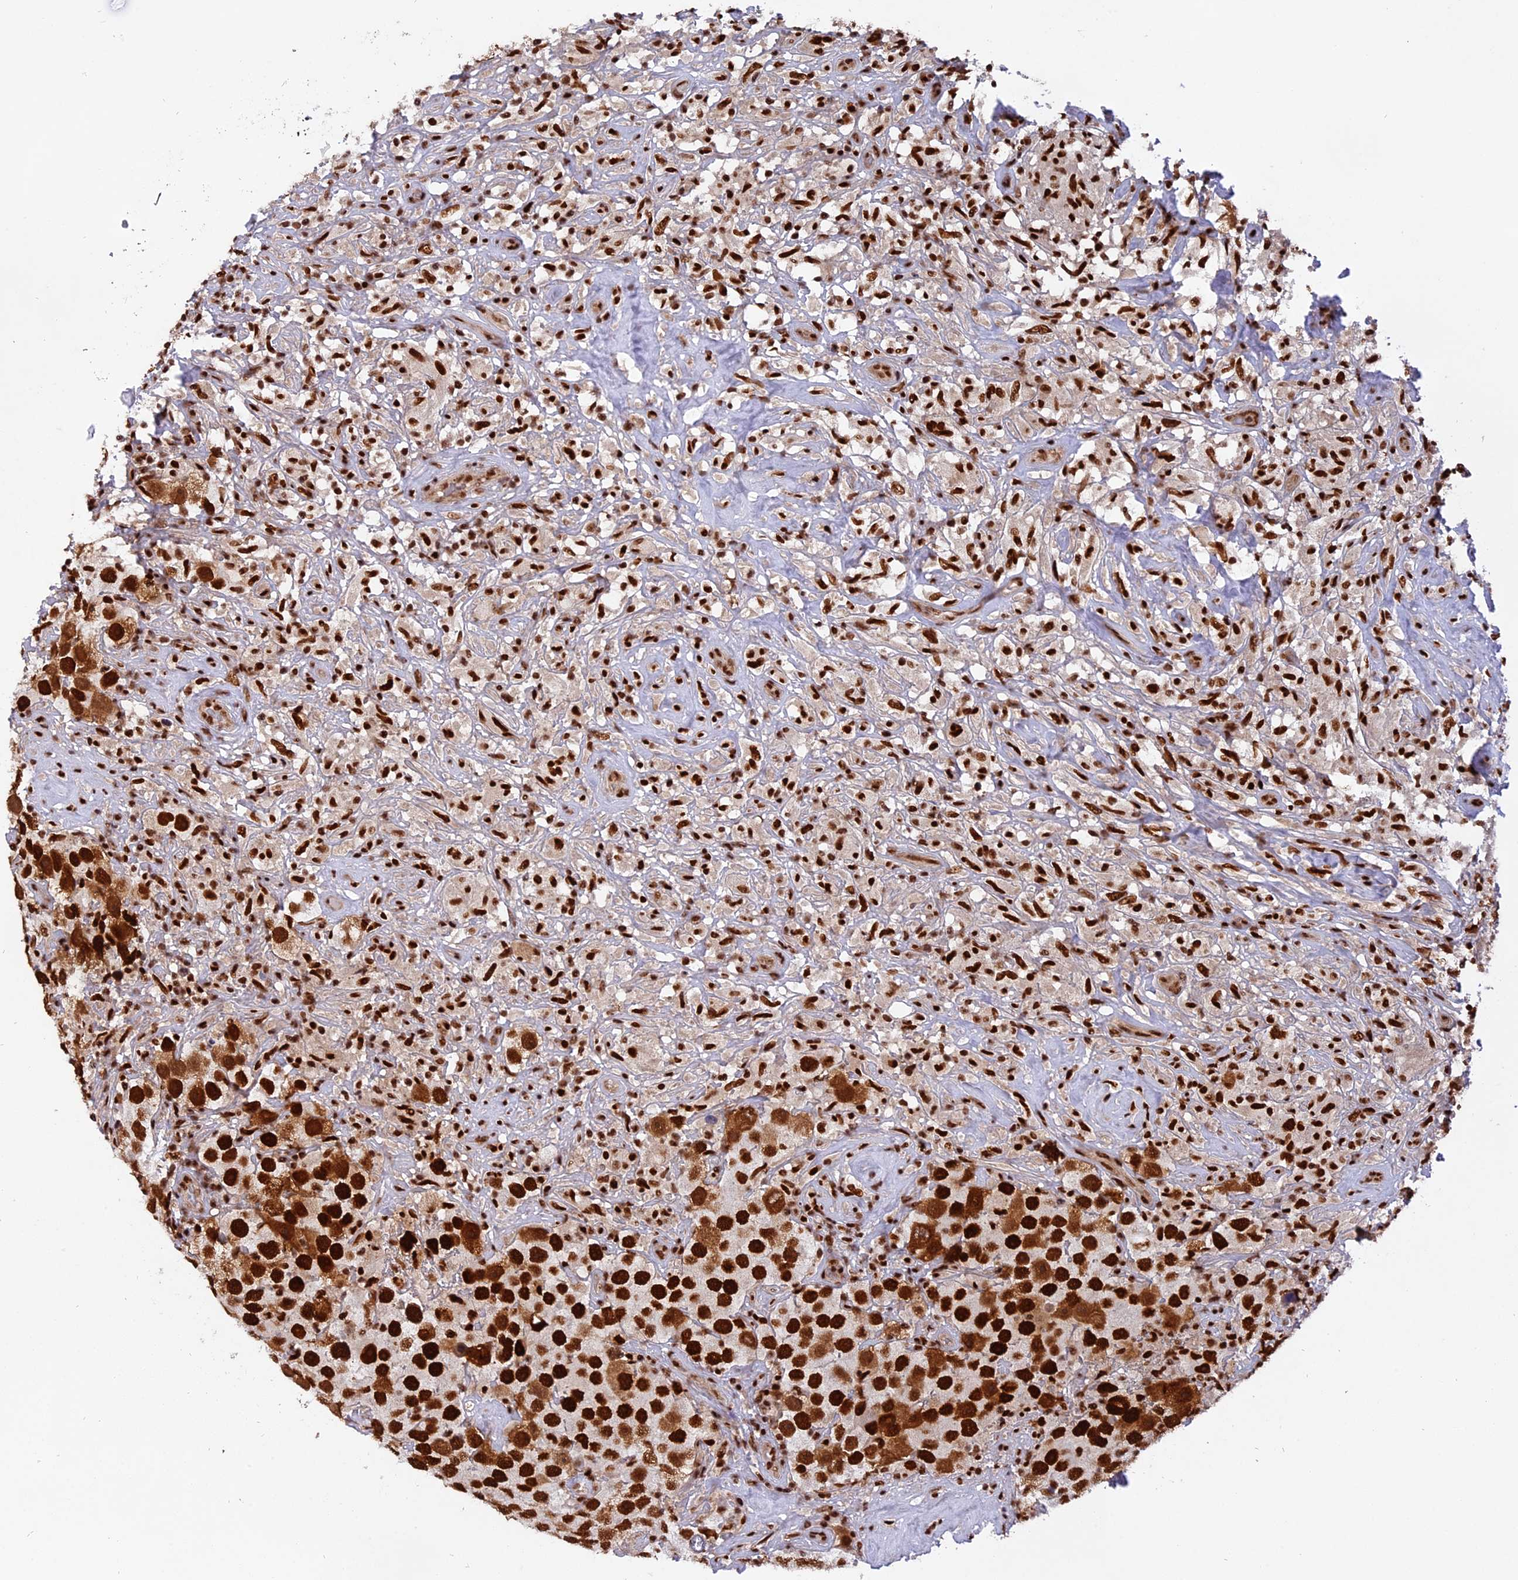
{"staining": {"intensity": "strong", "quantity": ">75%", "location": "nuclear"}, "tissue": "testis cancer", "cell_type": "Tumor cells", "image_type": "cancer", "snomed": [{"axis": "morphology", "description": "Seminoma, NOS"}, {"axis": "topography", "description": "Testis"}], "caption": "Protein positivity by immunohistochemistry demonstrates strong nuclear positivity in about >75% of tumor cells in testis seminoma.", "gene": "RAMAC", "patient": {"sex": "male", "age": 49}}